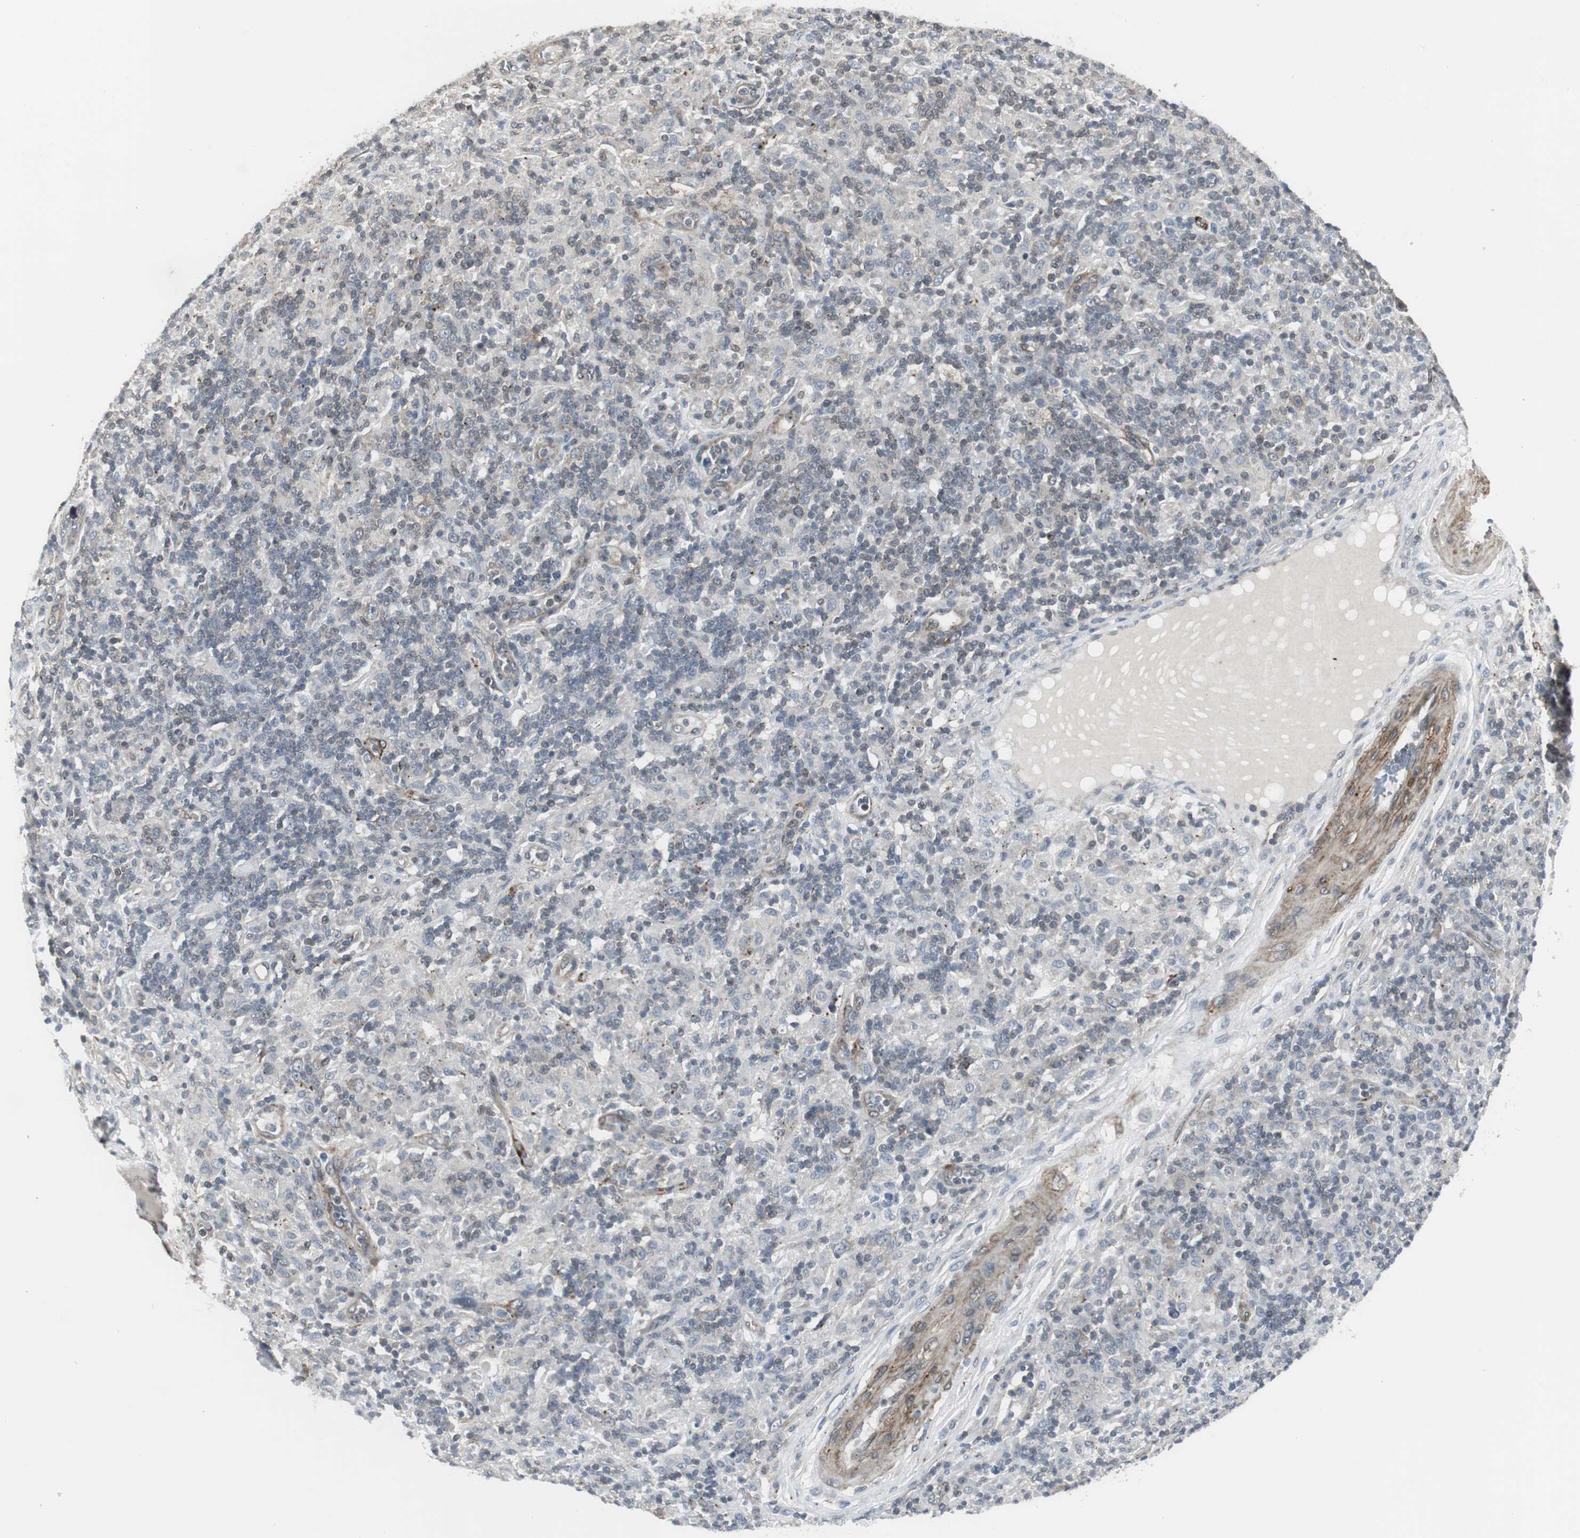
{"staining": {"intensity": "negative", "quantity": "none", "location": "none"}, "tissue": "lymphoma", "cell_type": "Tumor cells", "image_type": "cancer", "snomed": [{"axis": "morphology", "description": "Hodgkin's disease, NOS"}, {"axis": "topography", "description": "Lymph node"}], "caption": "Tumor cells show no significant protein staining in lymphoma. Brightfield microscopy of immunohistochemistry stained with DAB (brown) and hematoxylin (blue), captured at high magnification.", "gene": "SCYL3", "patient": {"sex": "male", "age": 70}}